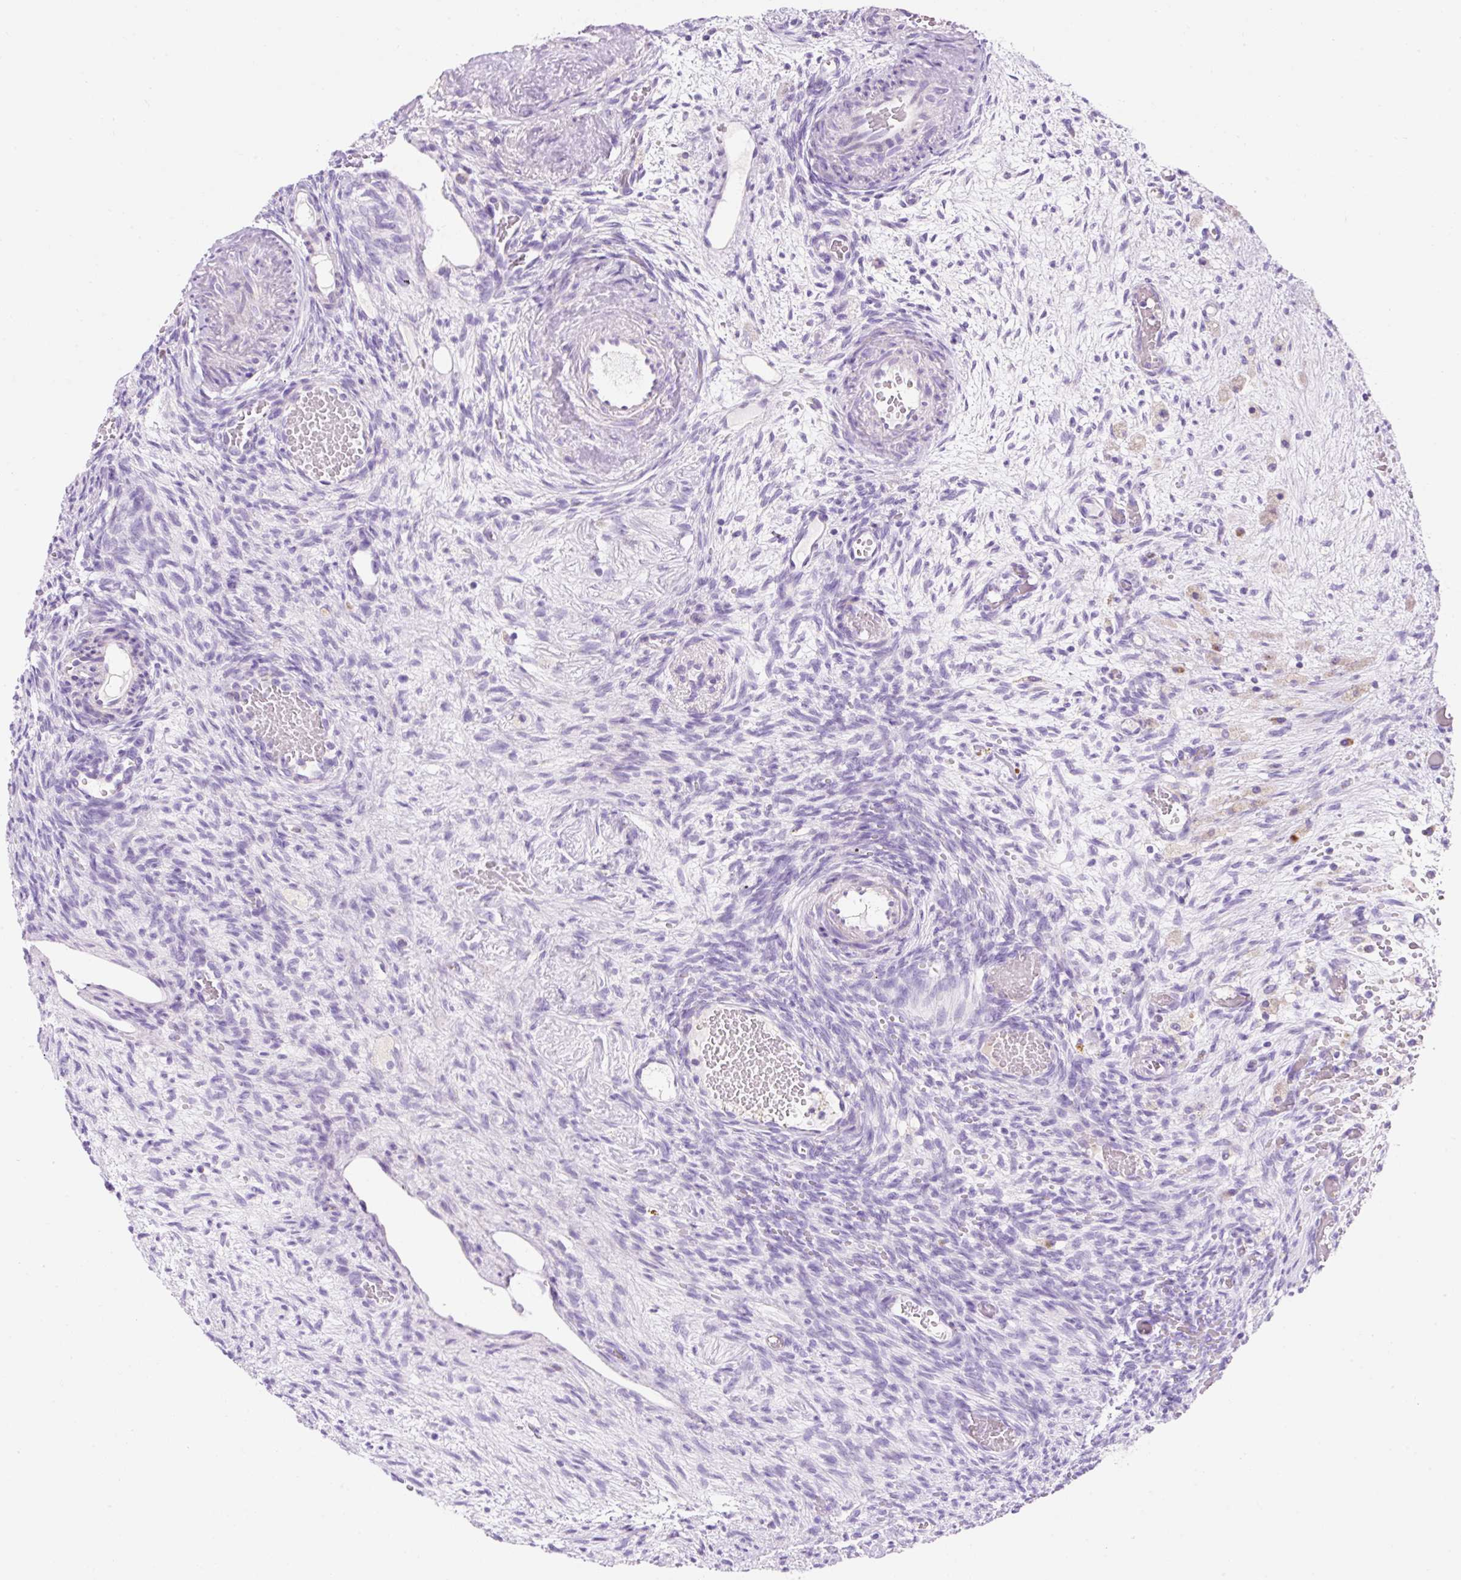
{"staining": {"intensity": "negative", "quantity": "none", "location": "none"}, "tissue": "ovary", "cell_type": "Follicle cells", "image_type": "normal", "snomed": [{"axis": "morphology", "description": "Normal tissue, NOS"}, {"axis": "topography", "description": "Ovary"}], "caption": "The photomicrograph exhibits no significant expression in follicle cells of ovary. (Stains: DAB (3,3'-diaminobenzidine) IHC with hematoxylin counter stain, Microscopy: brightfield microscopy at high magnification).", "gene": "PLPP2", "patient": {"sex": "female", "age": 67}}